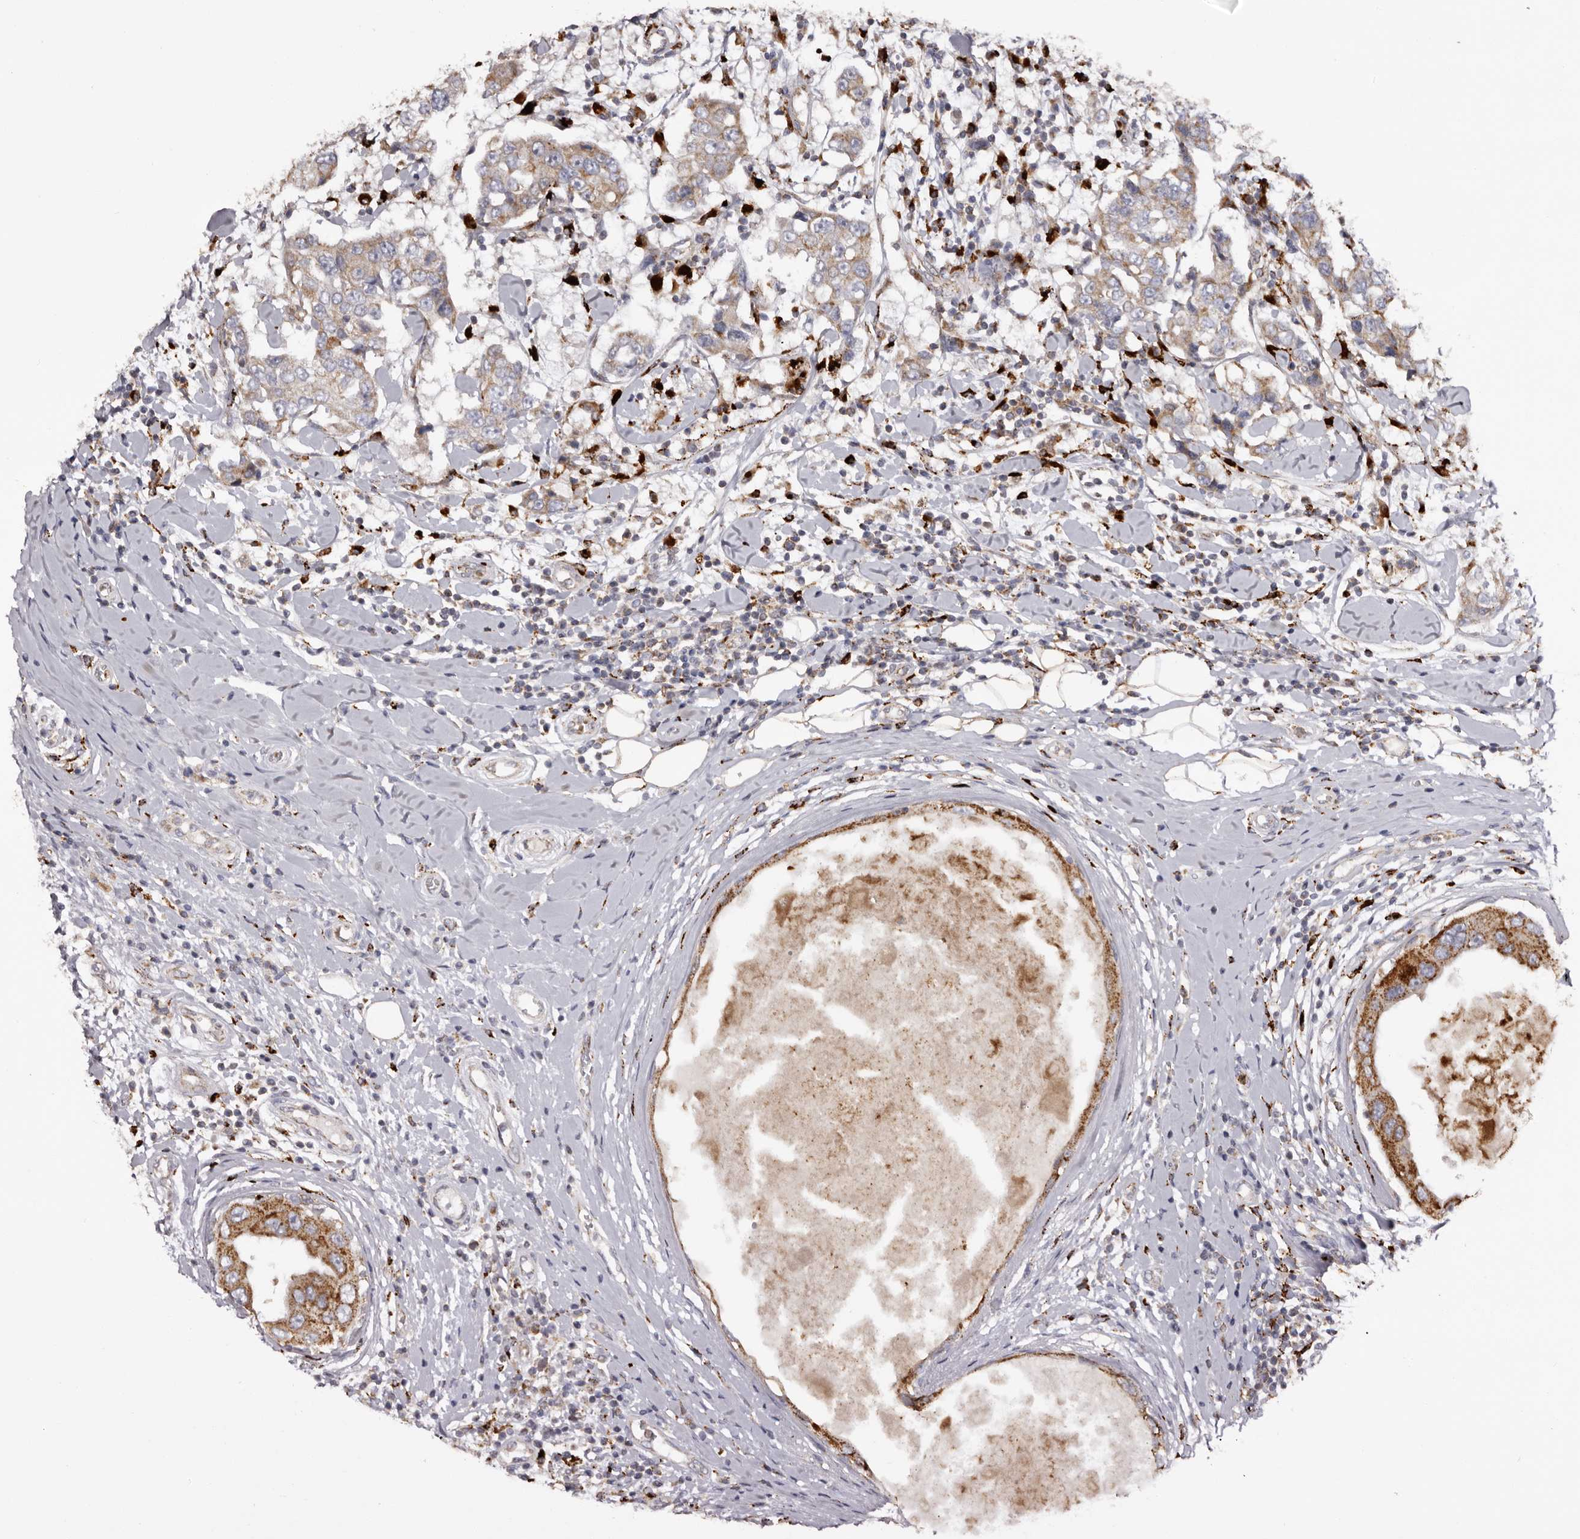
{"staining": {"intensity": "moderate", "quantity": ">75%", "location": "cytoplasmic/membranous"}, "tissue": "breast cancer", "cell_type": "Tumor cells", "image_type": "cancer", "snomed": [{"axis": "morphology", "description": "Duct carcinoma"}, {"axis": "topography", "description": "Breast"}], "caption": "DAB (3,3'-diaminobenzidine) immunohistochemical staining of breast cancer (intraductal carcinoma) shows moderate cytoplasmic/membranous protein positivity in approximately >75% of tumor cells.", "gene": "MECR", "patient": {"sex": "female", "age": 27}}